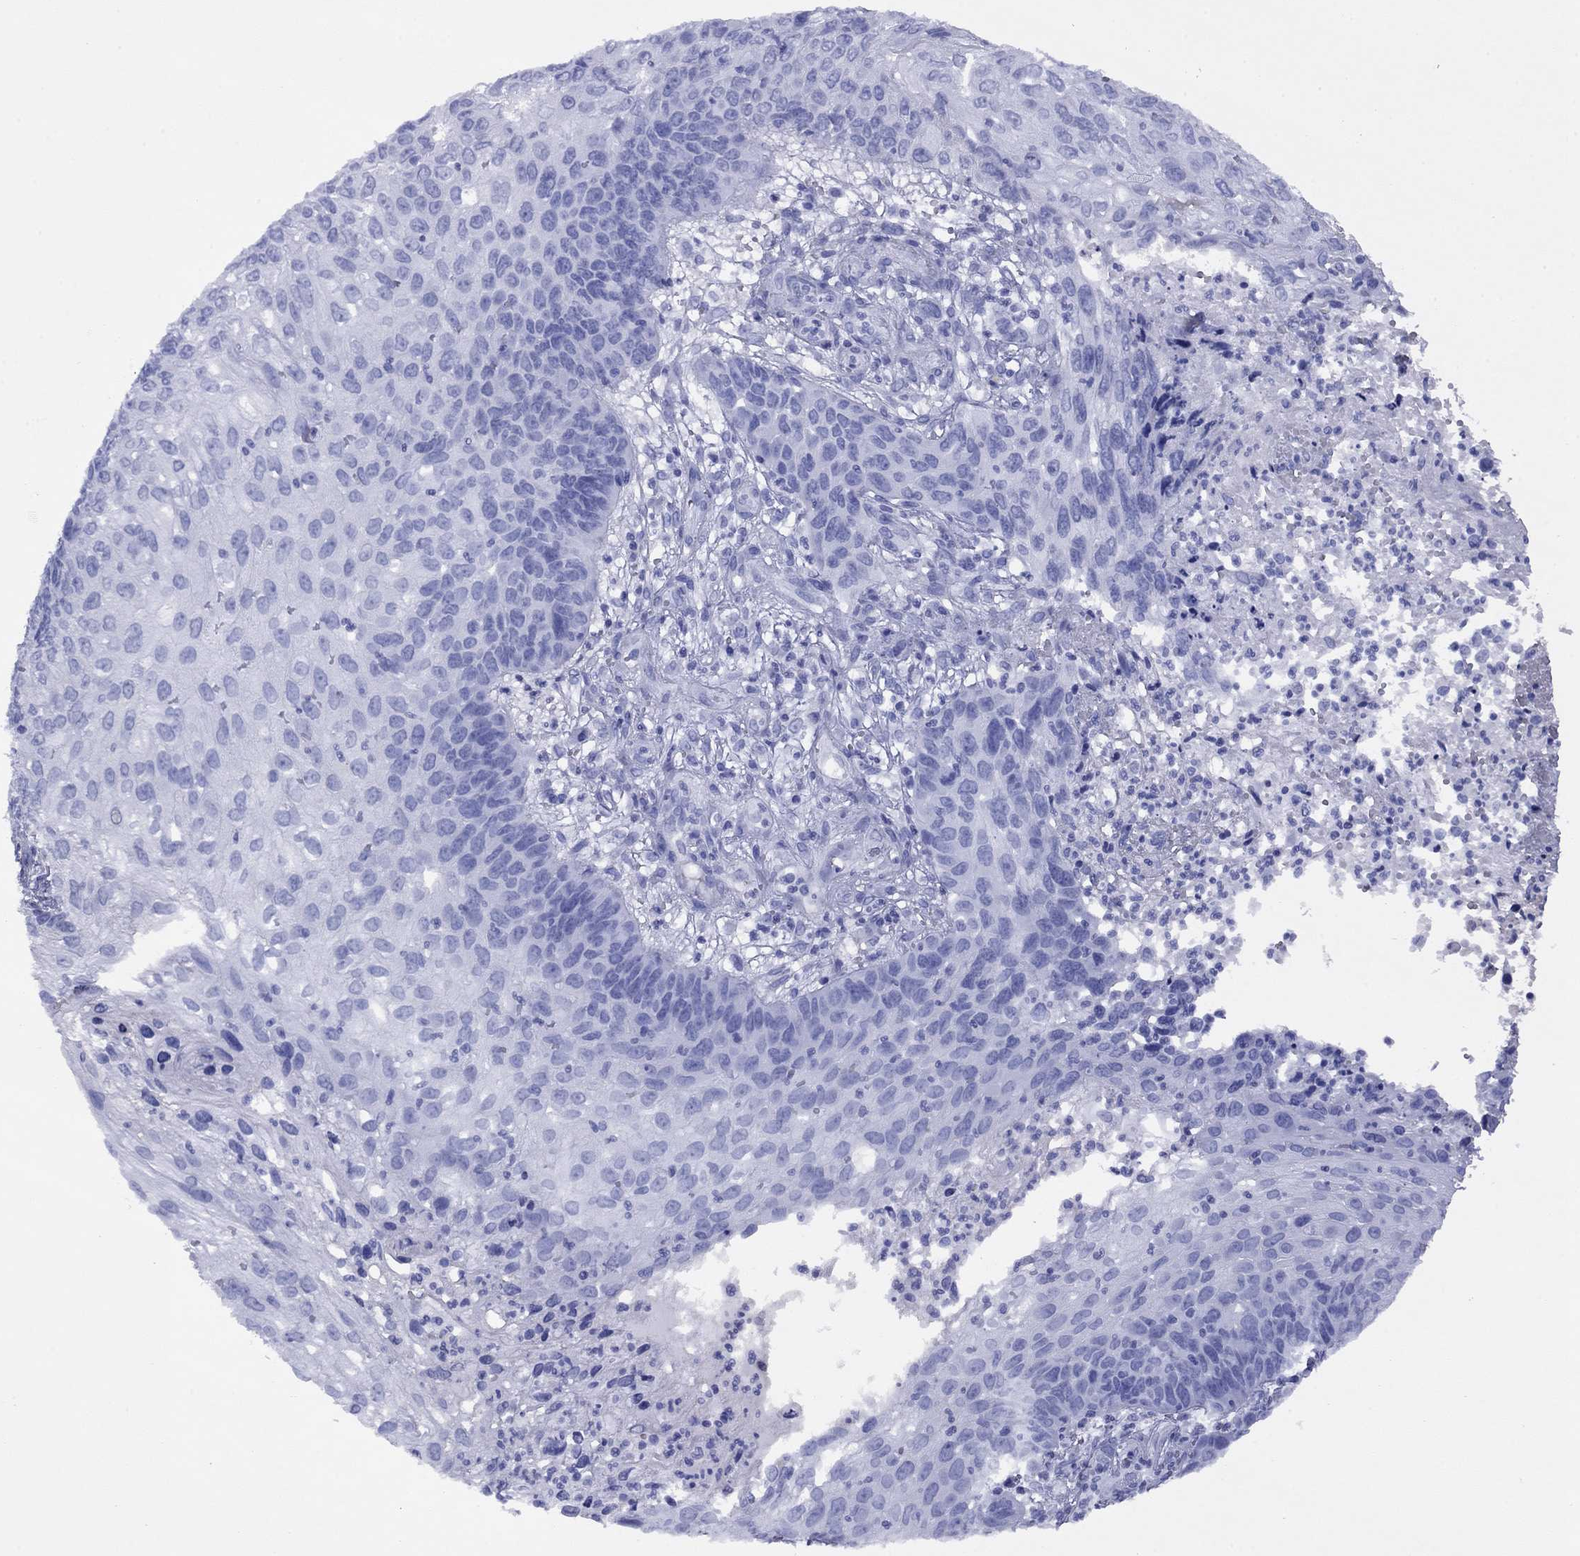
{"staining": {"intensity": "negative", "quantity": "none", "location": "none"}, "tissue": "skin cancer", "cell_type": "Tumor cells", "image_type": "cancer", "snomed": [{"axis": "morphology", "description": "Squamous cell carcinoma, NOS"}, {"axis": "topography", "description": "Skin"}], "caption": "Squamous cell carcinoma (skin) stained for a protein using IHC demonstrates no positivity tumor cells.", "gene": "APOA2", "patient": {"sex": "male", "age": 92}}